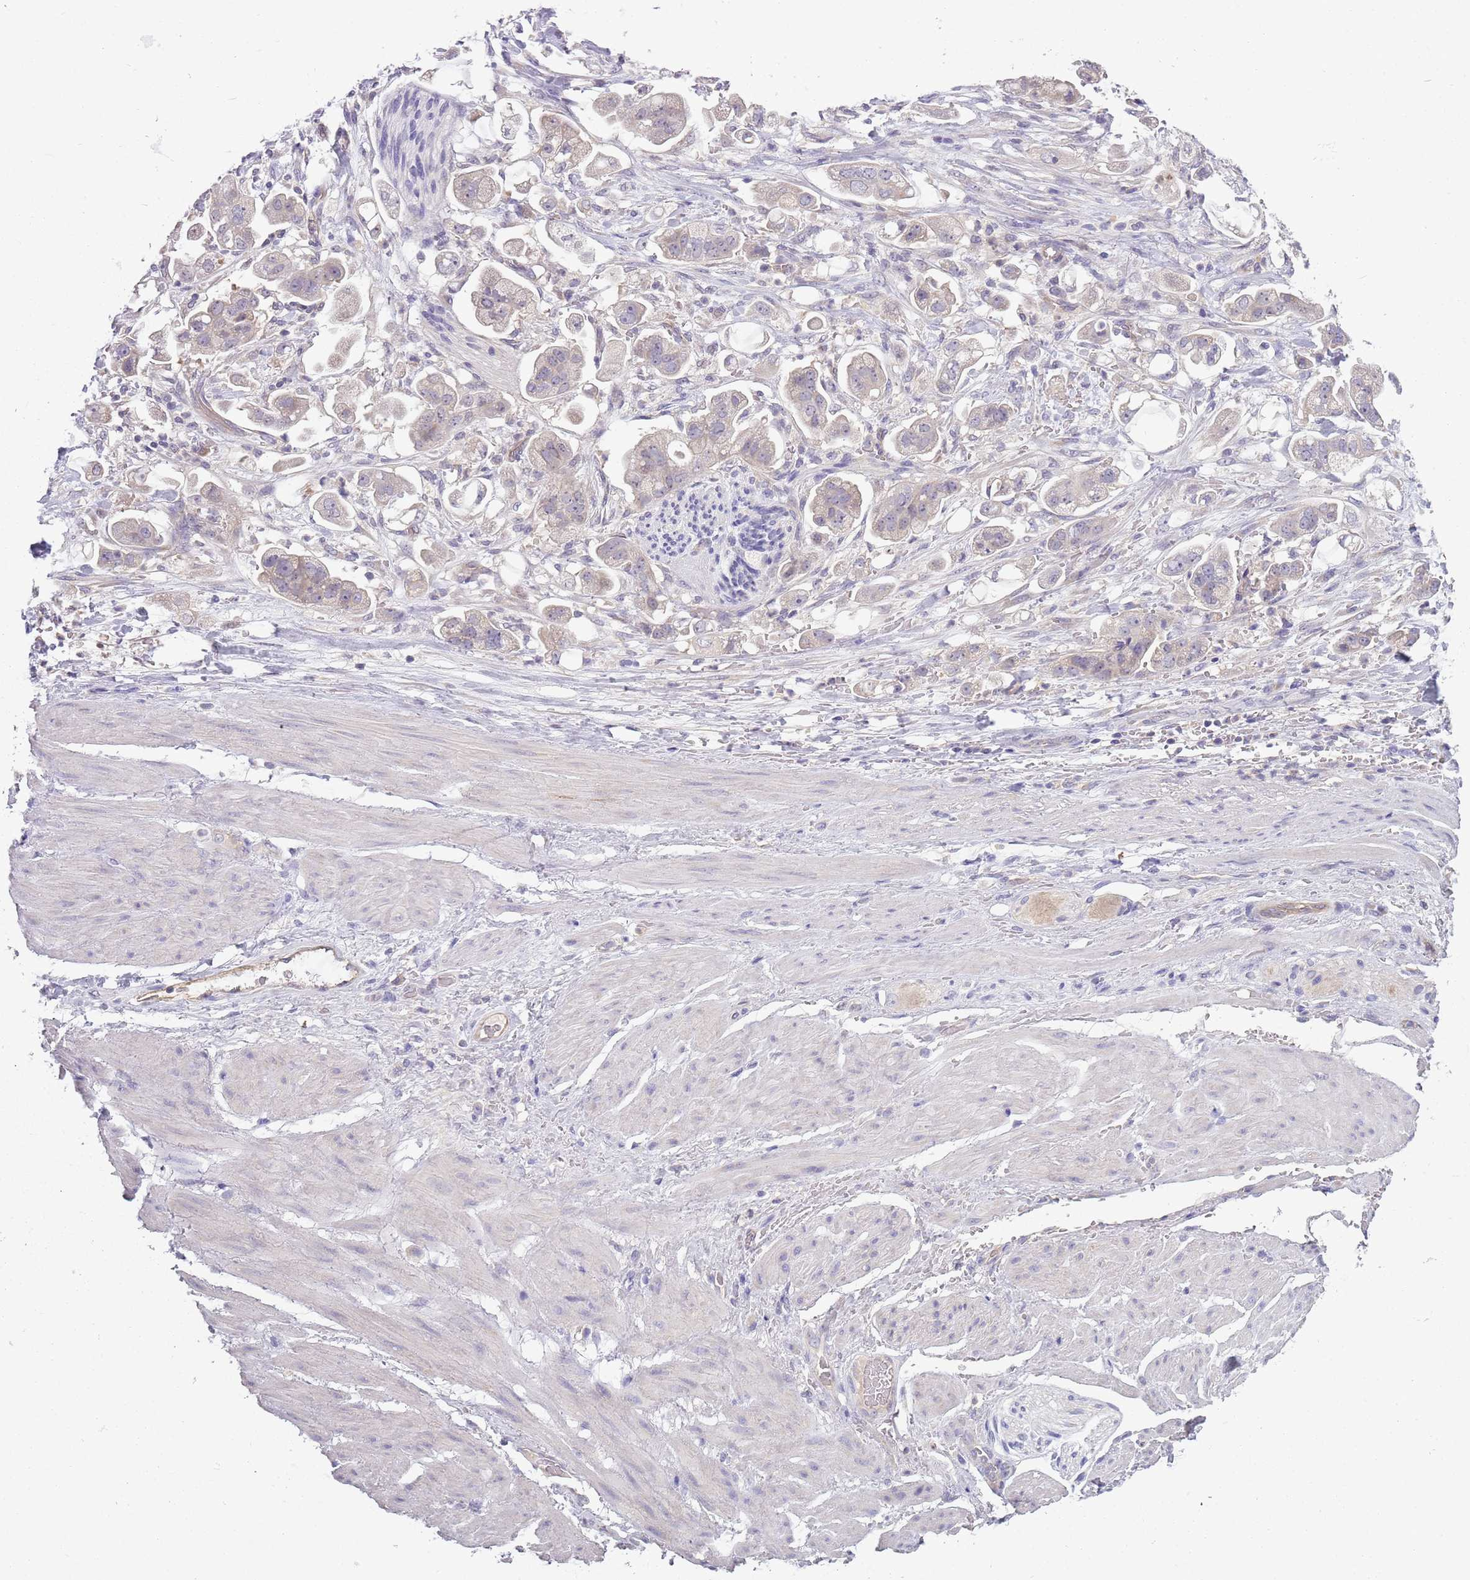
{"staining": {"intensity": "negative", "quantity": "none", "location": "none"}, "tissue": "stomach cancer", "cell_type": "Tumor cells", "image_type": "cancer", "snomed": [{"axis": "morphology", "description": "Adenocarcinoma, NOS"}, {"axis": "topography", "description": "Stomach"}], "caption": "The micrograph displays no significant staining in tumor cells of adenocarcinoma (stomach).", "gene": "SKOR2", "patient": {"sex": "male", "age": 62}}